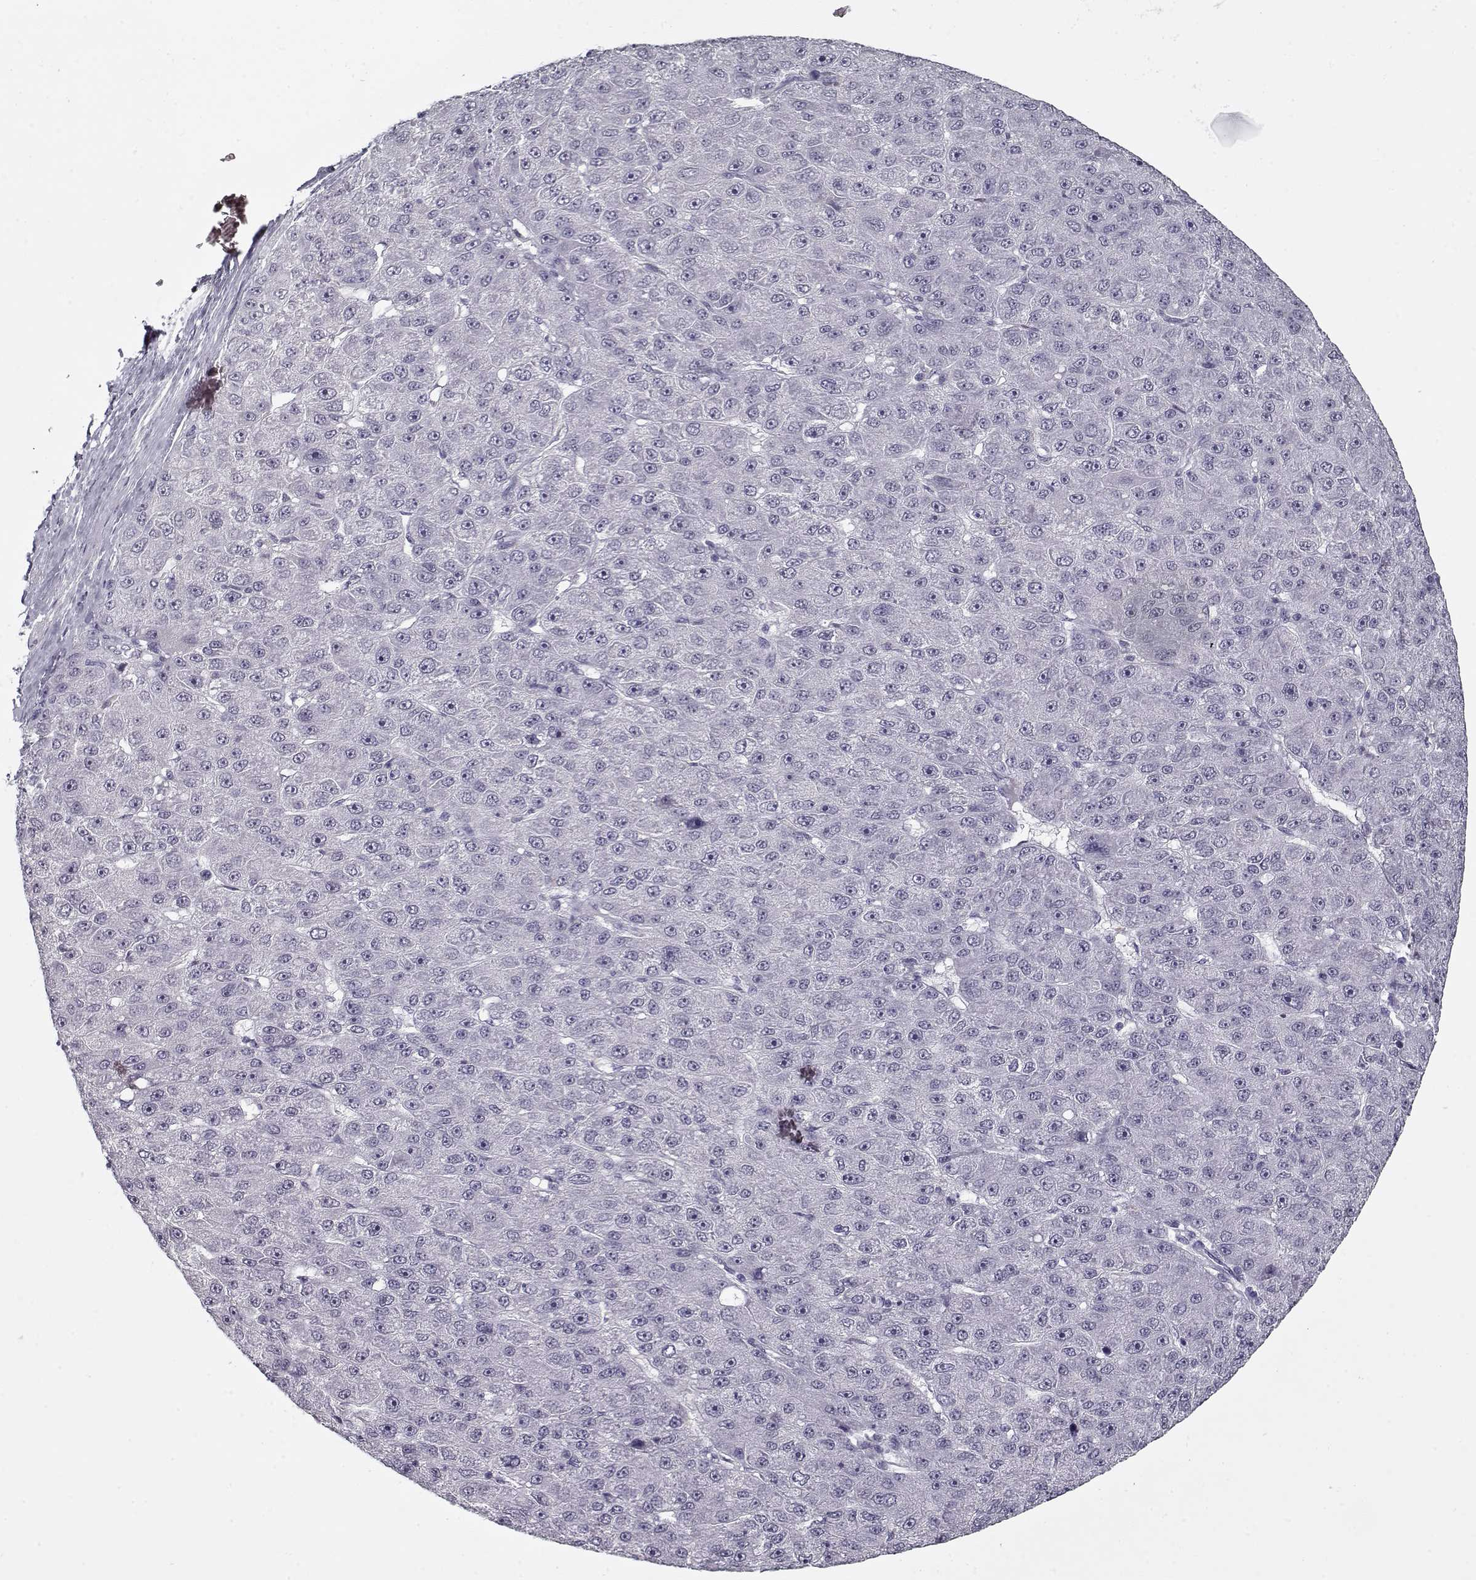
{"staining": {"intensity": "negative", "quantity": "none", "location": "none"}, "tissue": "liver cancer", "cell_type": "Tumor cells", "image_type": "cancer", "snomed": [{"axis": "morphology", "description": "Carcinoma, Hepatocellular, NOS"}, {"axis": "topography", "description": "Liver"}], "caption": "High power microscopy micrograph of an IHC micrograph of liver hepatocellular carcinoma, revealing no significant positivity in tumor cells.", "gene": "RNF32", "patient": {"sex": "male", "age": 67}}